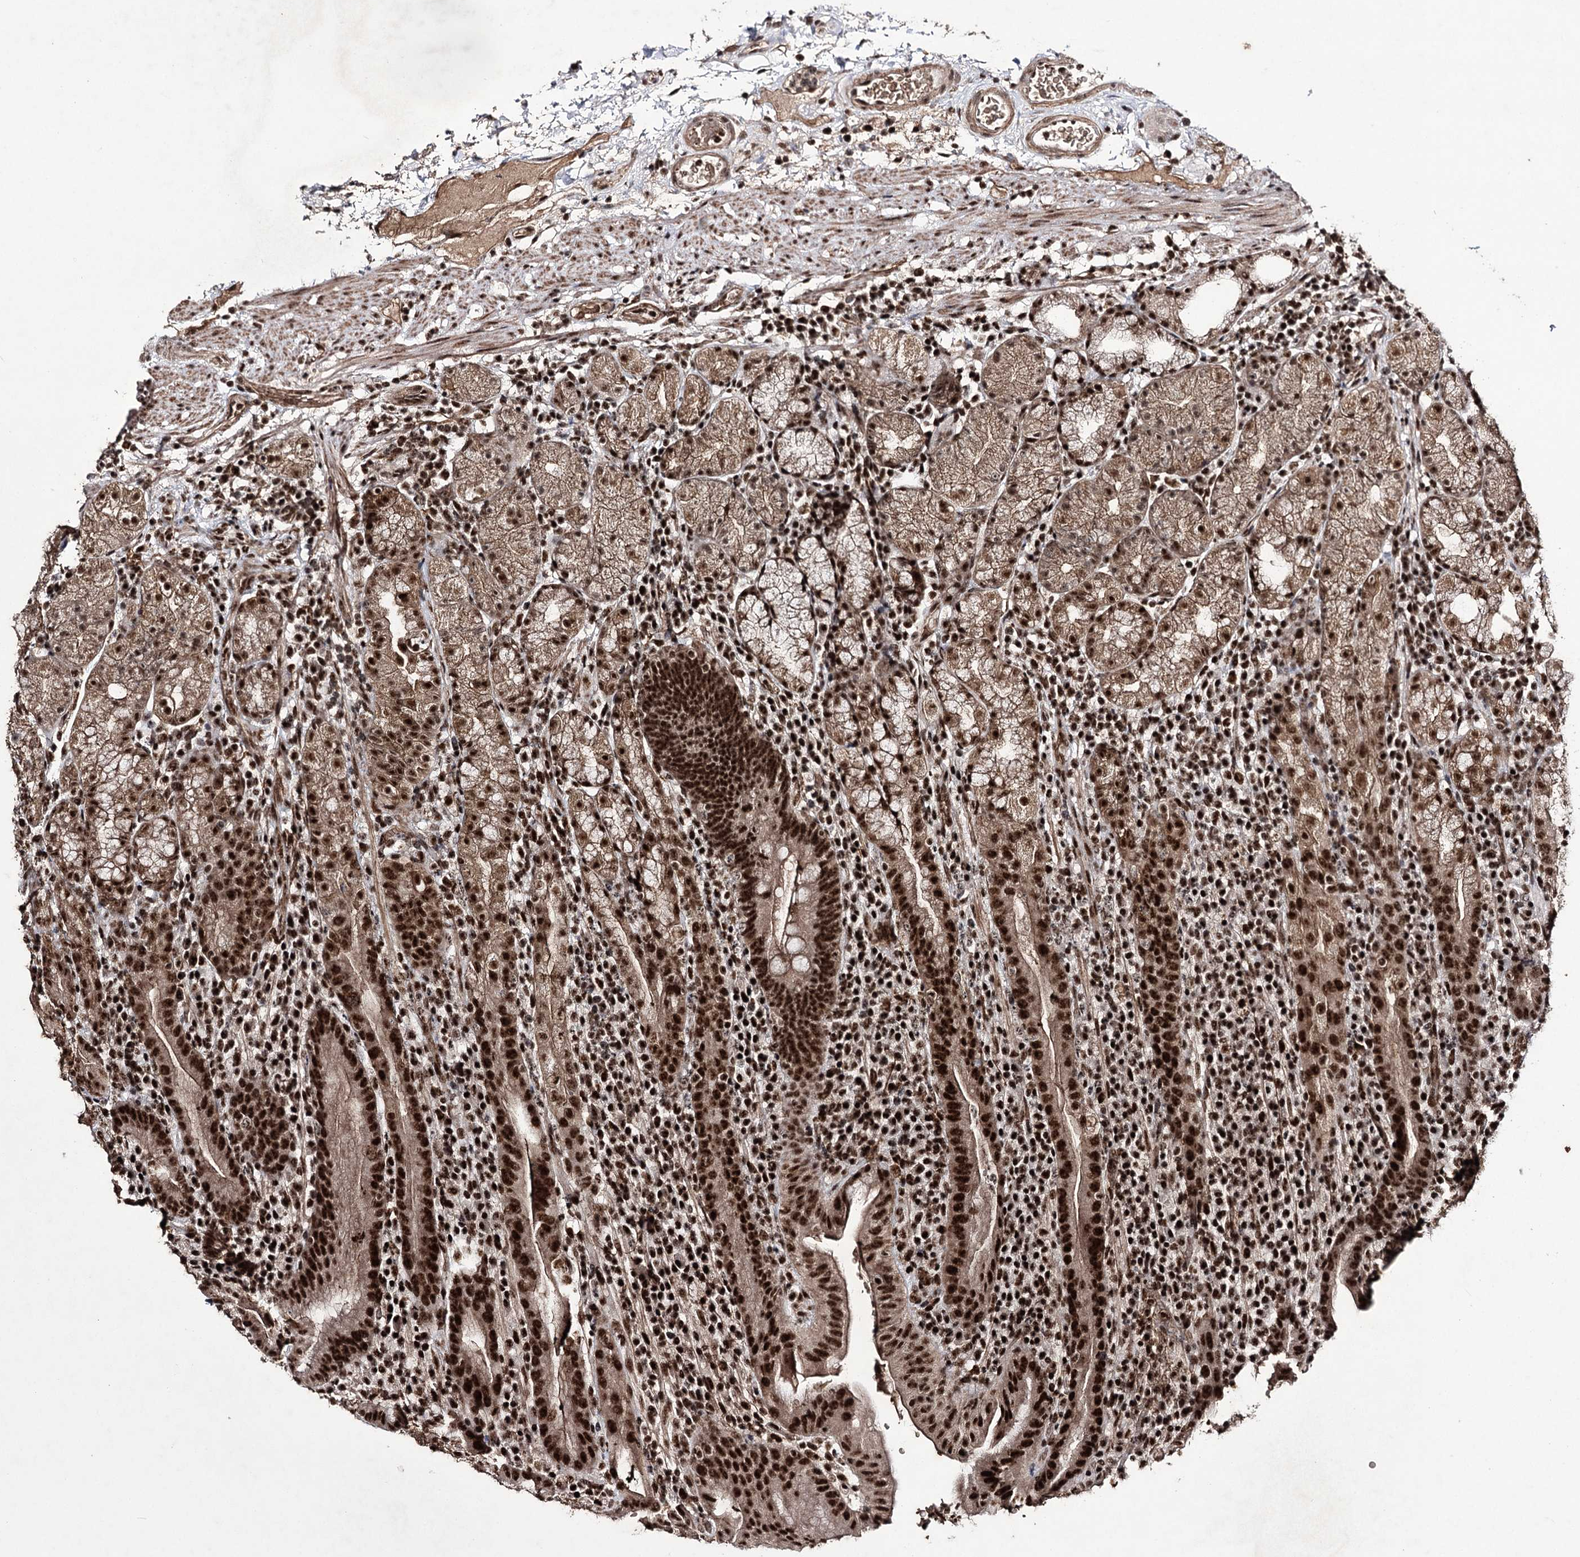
{"staining": {"intensity": "strong", "quantity": ">75%", "location": "nuclear"}, "tissue": "stomach", "cell_type": "Glandular cells", "image_type": "normal", "snomed": [{"axis": "morphology", "description": "Normal tissue, NOS"}, {"axis": "morphology", "description": "Inflammation, NOS"}, {"axis": "topography", "description": "Stomach"}], "caption": "Strong nuclear staining is appreciated in approximately >75% of glandular cells in benign stomach. (brown staining indicates protein expression, while blue staining denotes nuclei).", "gene": "PRPF40A", "patient": {"sex": "male", "age": 79}}